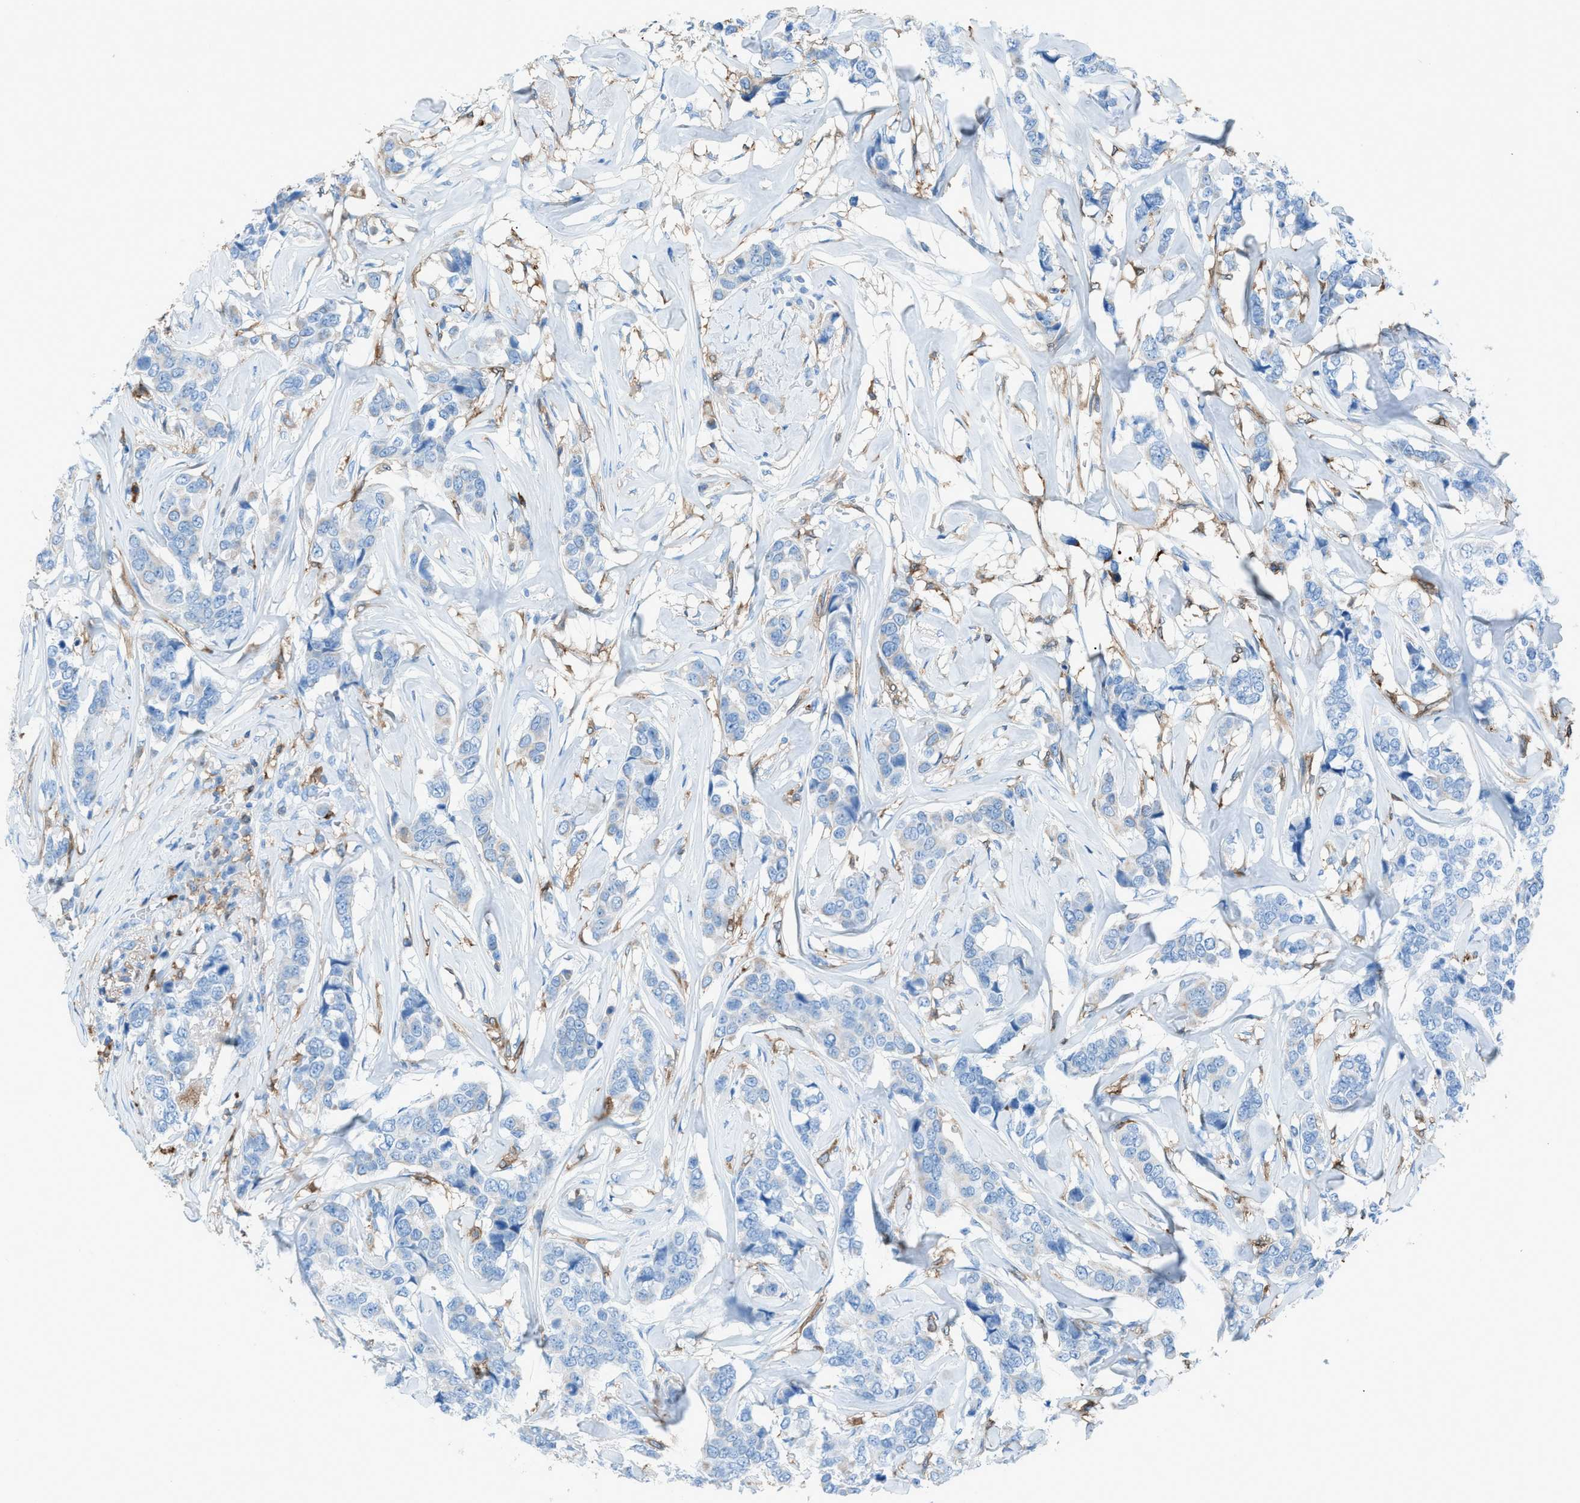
{"staining": {"intensity": "negative", "quantity": "none", "location": "none"}, "tissue": "breast cancer", "cell_type": "Tumor cells", "image_type": "cancer", "snomed": [{"axis": "morphology", "description": "Lobular carcinoma"}, {"axis": "topography", "description": "Breast"}], "caption": "There is no significant positivity in tumor cells of breast cancer (lobular carcinoma).", "gene": "ITGB2", "patient": {"sex": "female", "age": 59}}